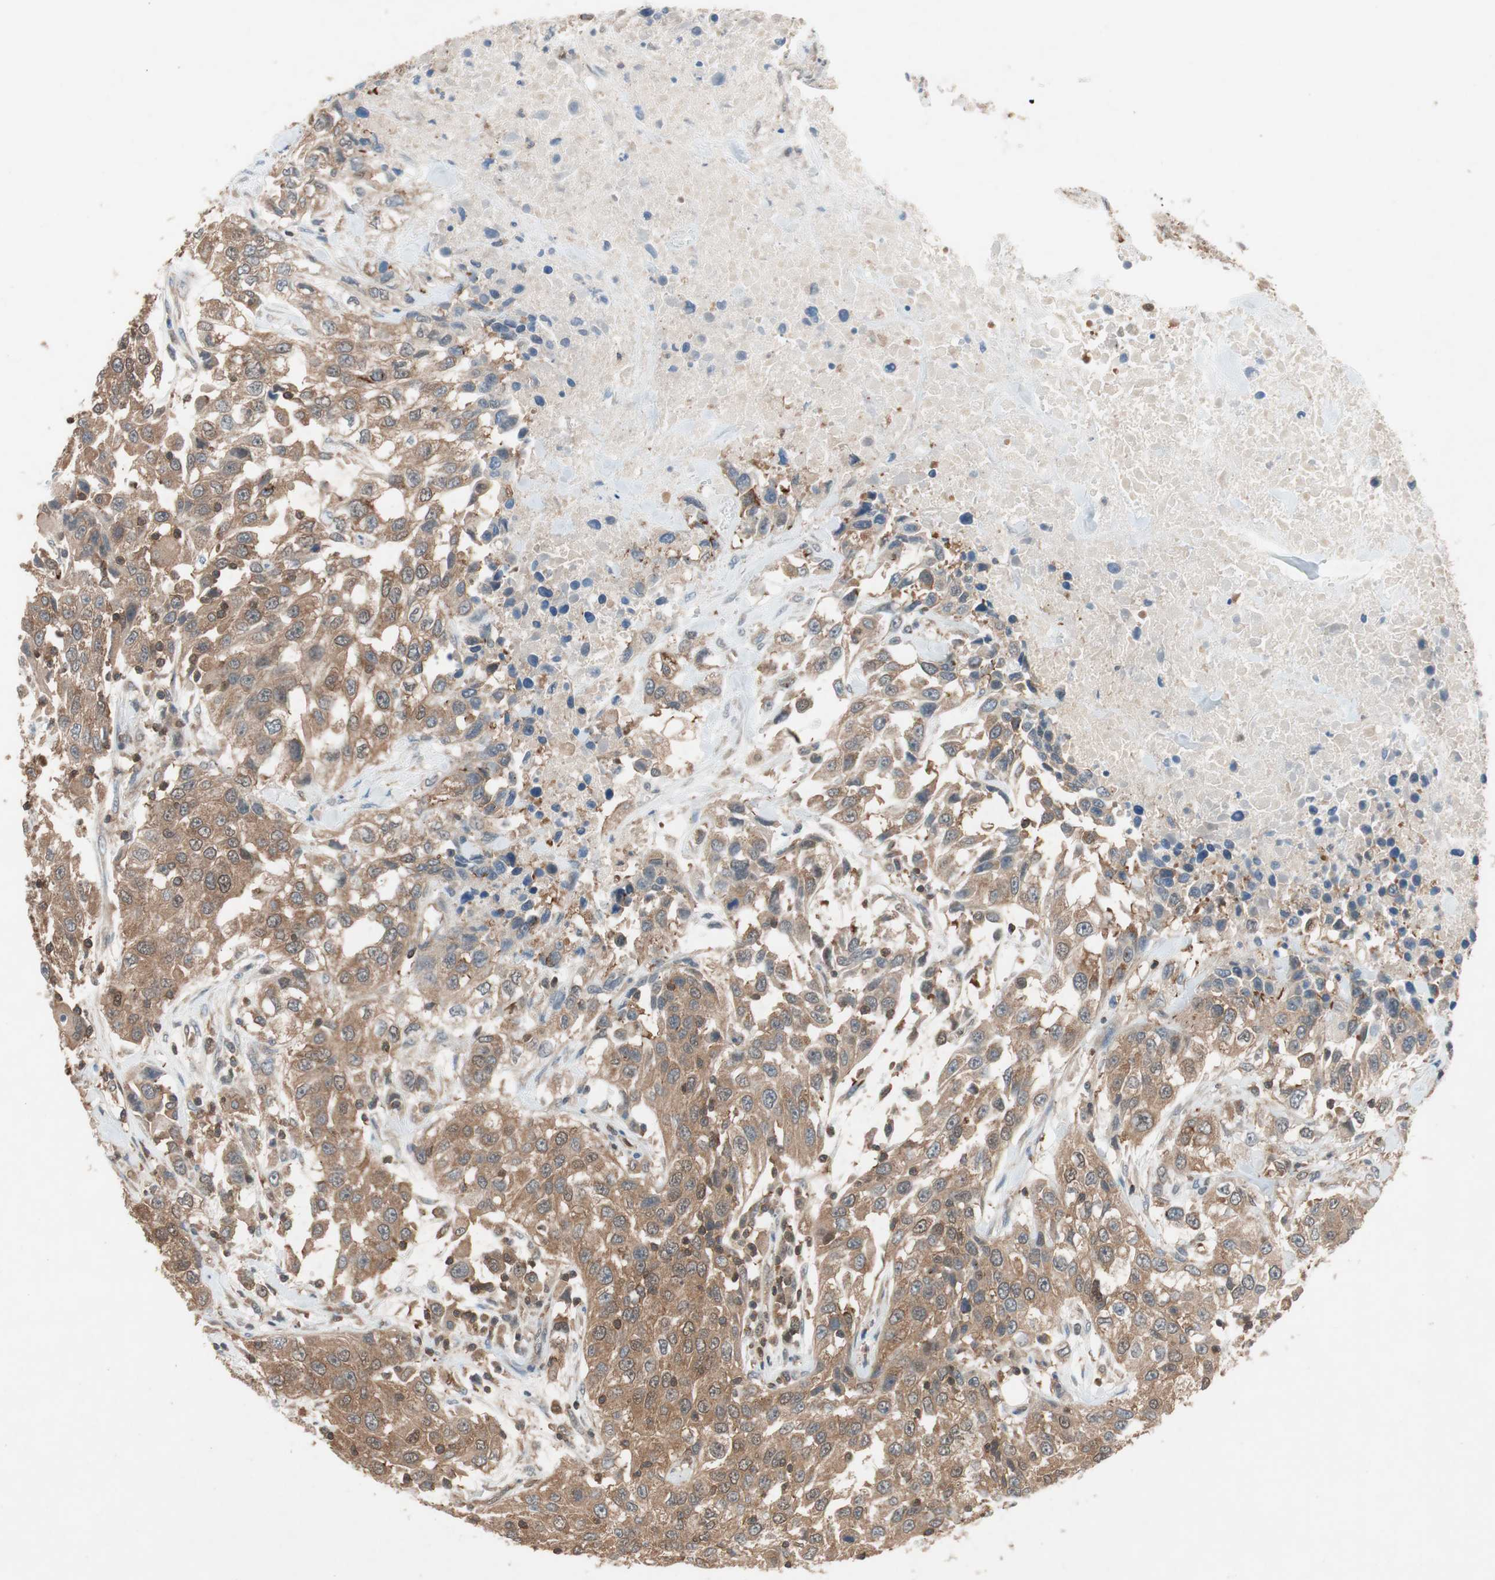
{"staining": {"intensity": "moderate", "quantity": ">75%", "location": "cytoplasmic/membranous"}, "tissue": "urothelial cancer", "cell_type": "Tumor cells", "image_type": "cancer", "snomed": [{"axis": "morphology", "description": "Urothelial carcinoma, High grade"}, {"axis": "topography", "description": "Urinary bladder"}], "caption": "A photomicrograph showing moderate cytoplasmic/membranous staining in approximately >75% of tumor cells in urothelial cancer, as visualized by brown immunohistochemical staining.", "gene": "GALT", "patient": {"sex": "female", "age": 80}}